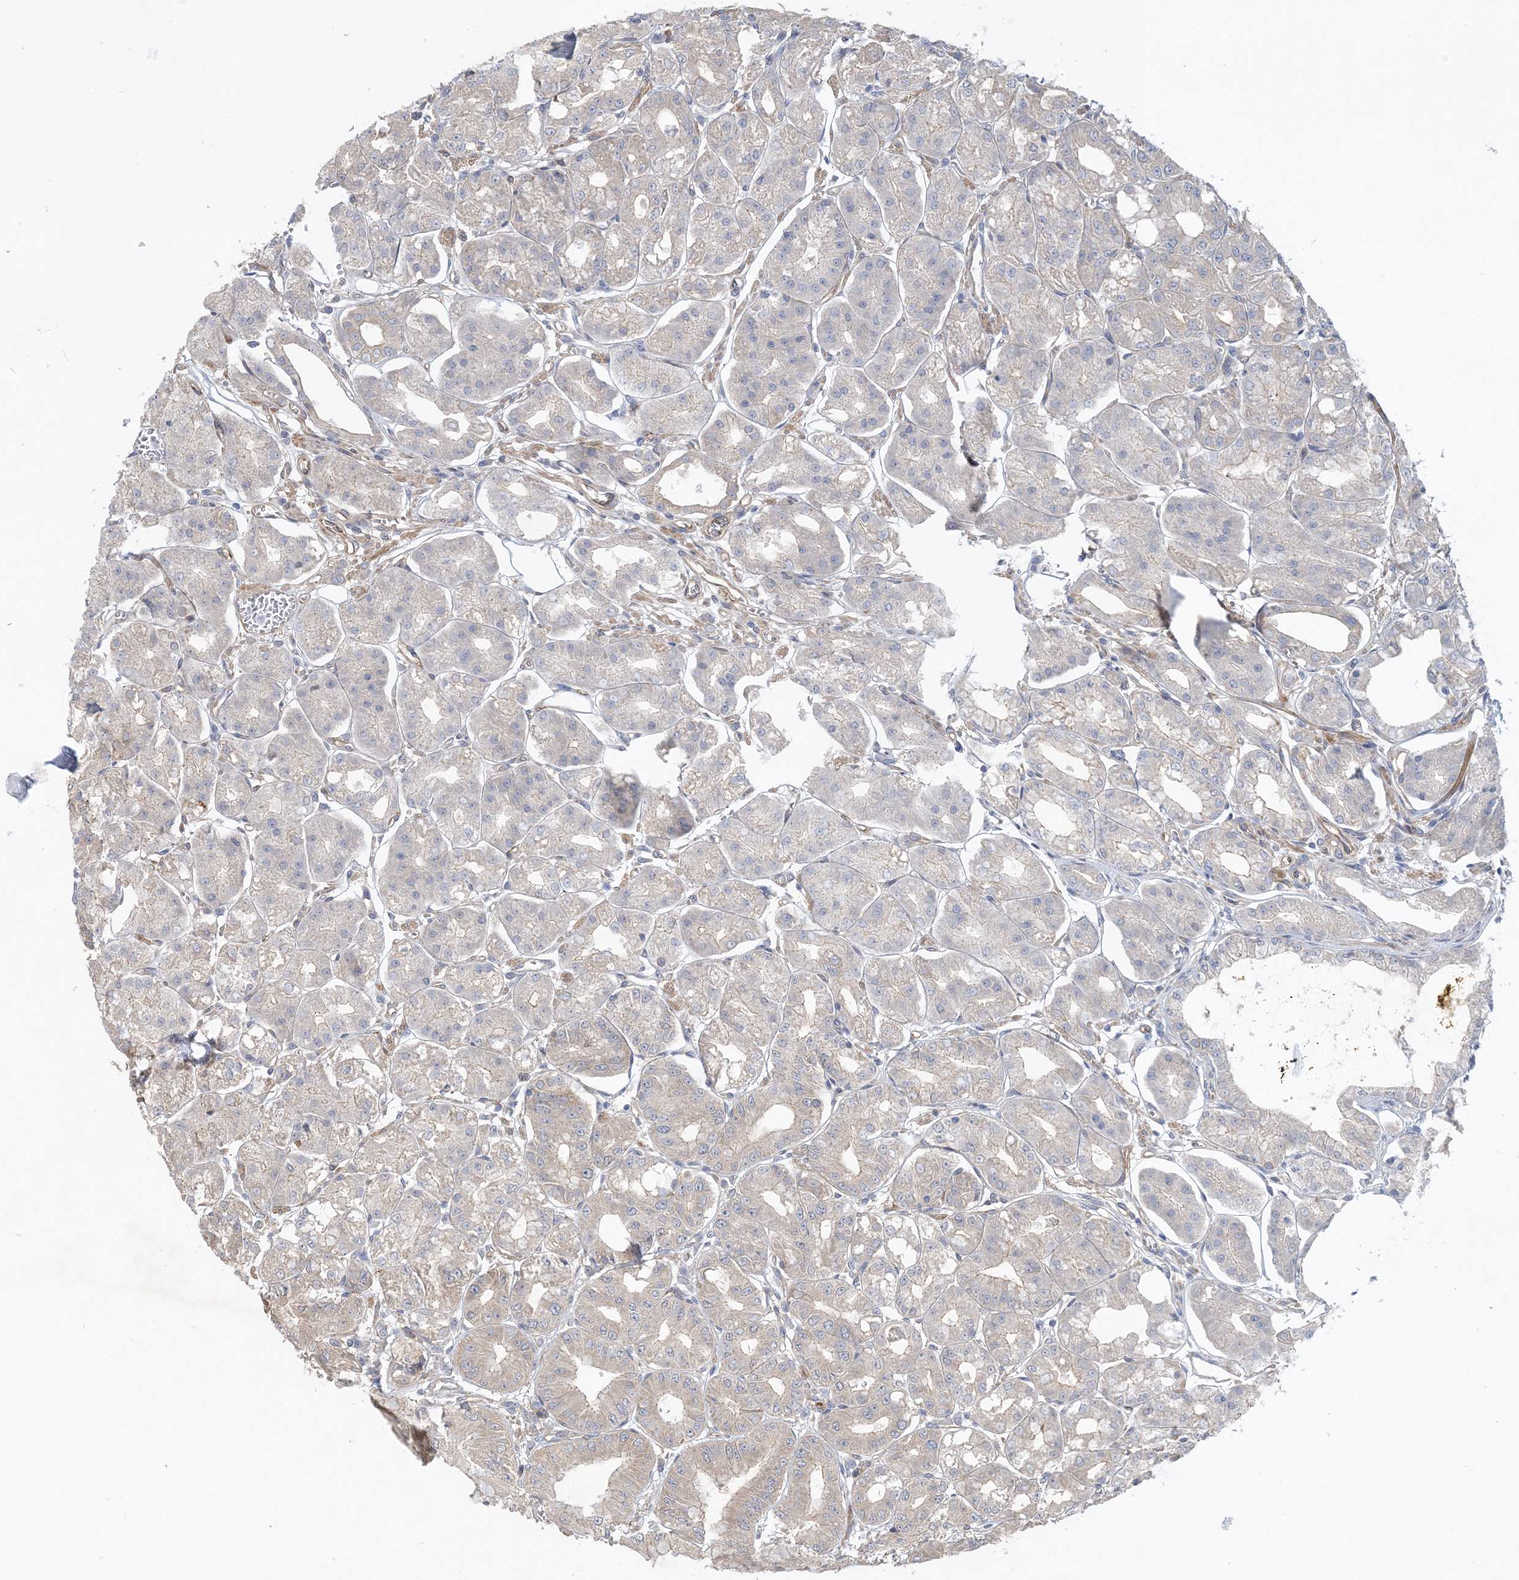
{"staining": {"intensity": "negative", "quantity": "none", "location": "none"}, "tissue": "stomach", "cell_type": "Glandular cells", "image_type": "normal", "snomed": [{"axis": "morphology", "description": "Normal tissue, NOS"}, {"axis": "topography", "description": "Stomach, lower"}], "caption": "Immunohistochemical staining of benign human stomach exhibits no significant positivity in glandular cells.", "gene": "MAP4K5", "patient": {"sex": "male", "age": 71}}